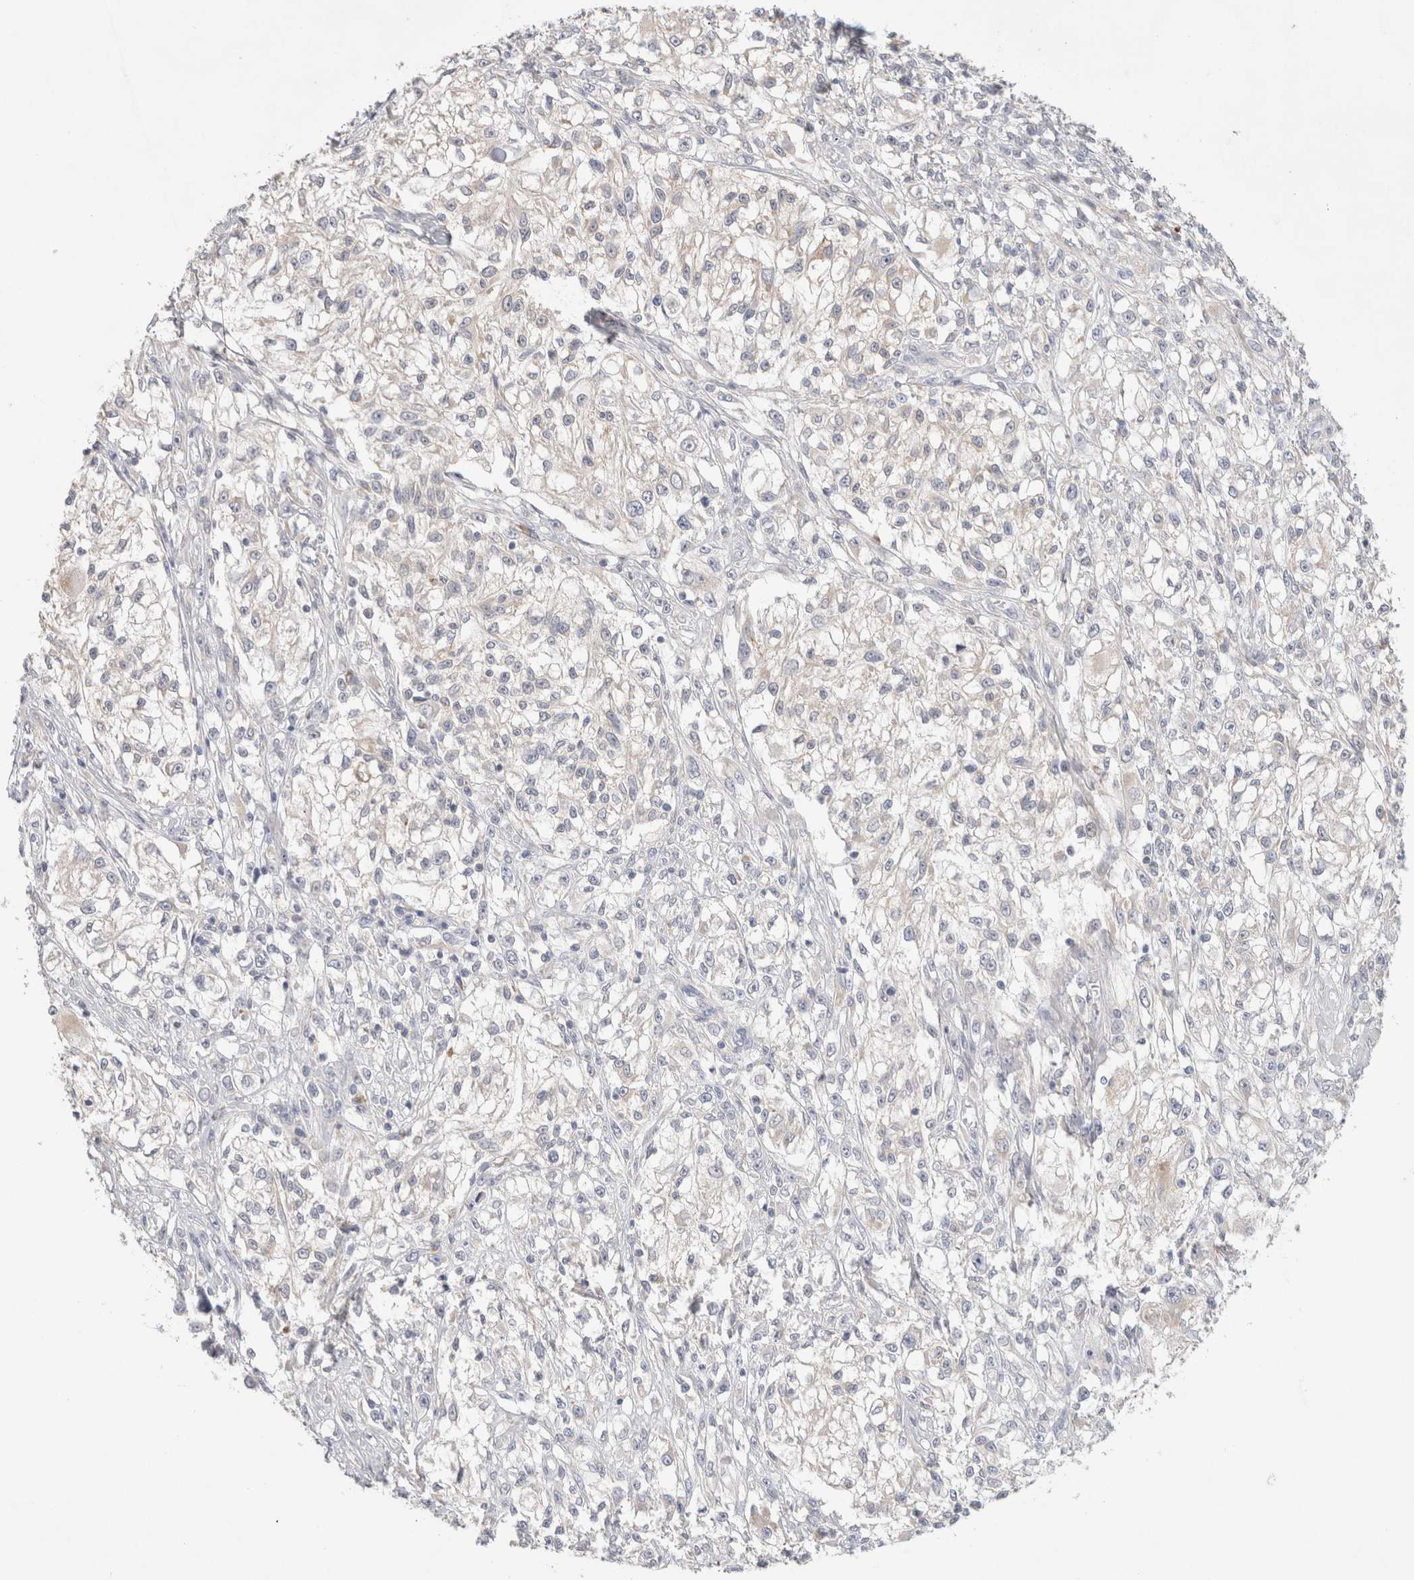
{"staining": {"intensity": "negative", "quantity": "none", "location": "none"}, "tissue": "melanoma", "cell_type": "Tumor cells", "image_type": "cancer", "snomed": [{"axis": "morphology", "description": "Malignant melanoma, NOS"}, {"axis": "topography", "description": "Skin of head"}], "caption": "A high-resolution photomicrograph shows immunohistochemistry staining of malignant melanoma, which displays no significant positivity in tumor cells.", "gene": "MPP2", "patient": {"sex": "male", "age": 83}}